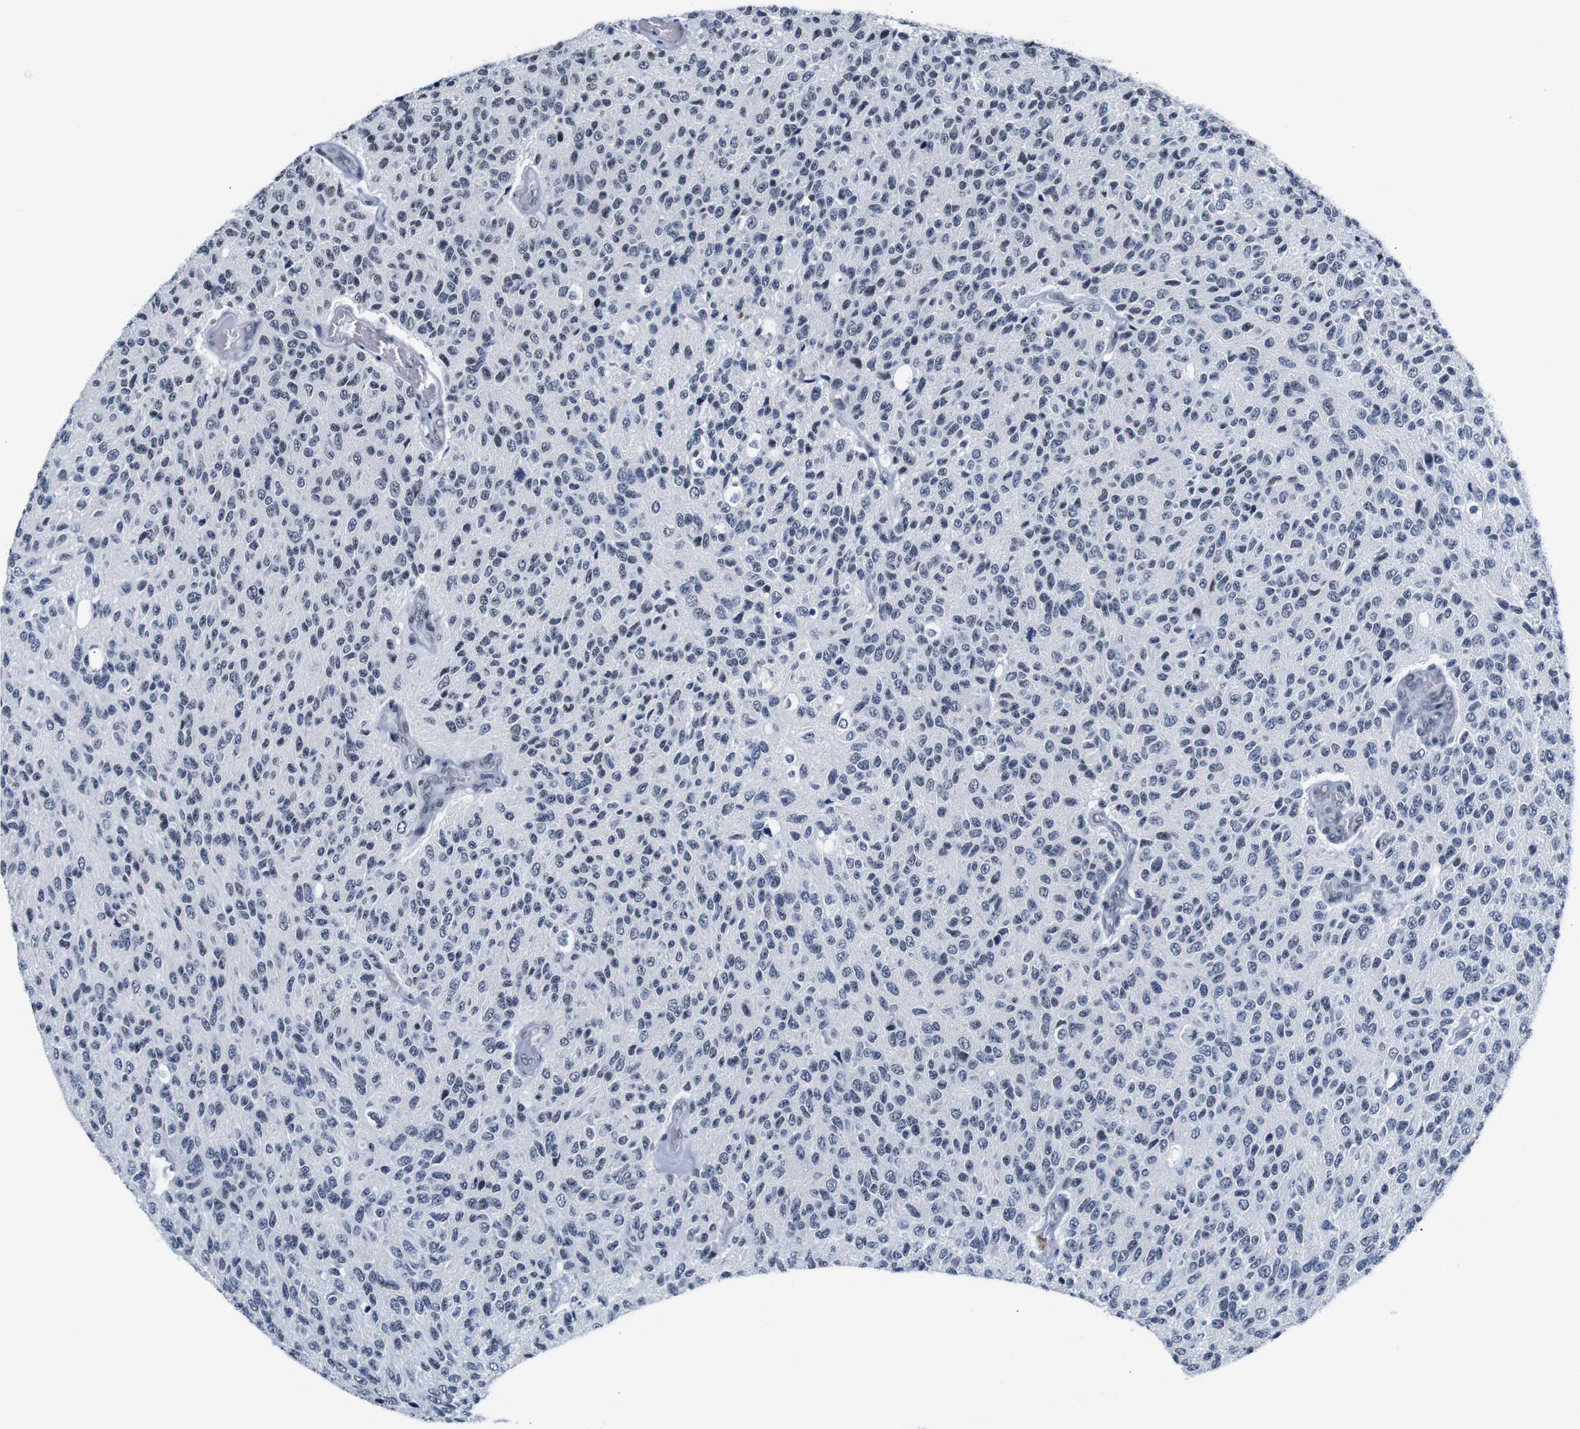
{"staining": {"intensity": "negative", "quantity": "none", "location": "none"}, "tissue": "glioma", "cell_type": "Tumor cells", "image_type": "cancer", "snomed": [{"axis": "morphology", "description": "Glioma, malignant, High grade"}, {"axis": "topography", "description": "pancreas cauda"}], "caption": "A micrograph of glioma stained for a protein demonstrates no brown staining in tumor cells.", "gene": "ILDR2", "patient": {"sex": "male", "age": 60}}